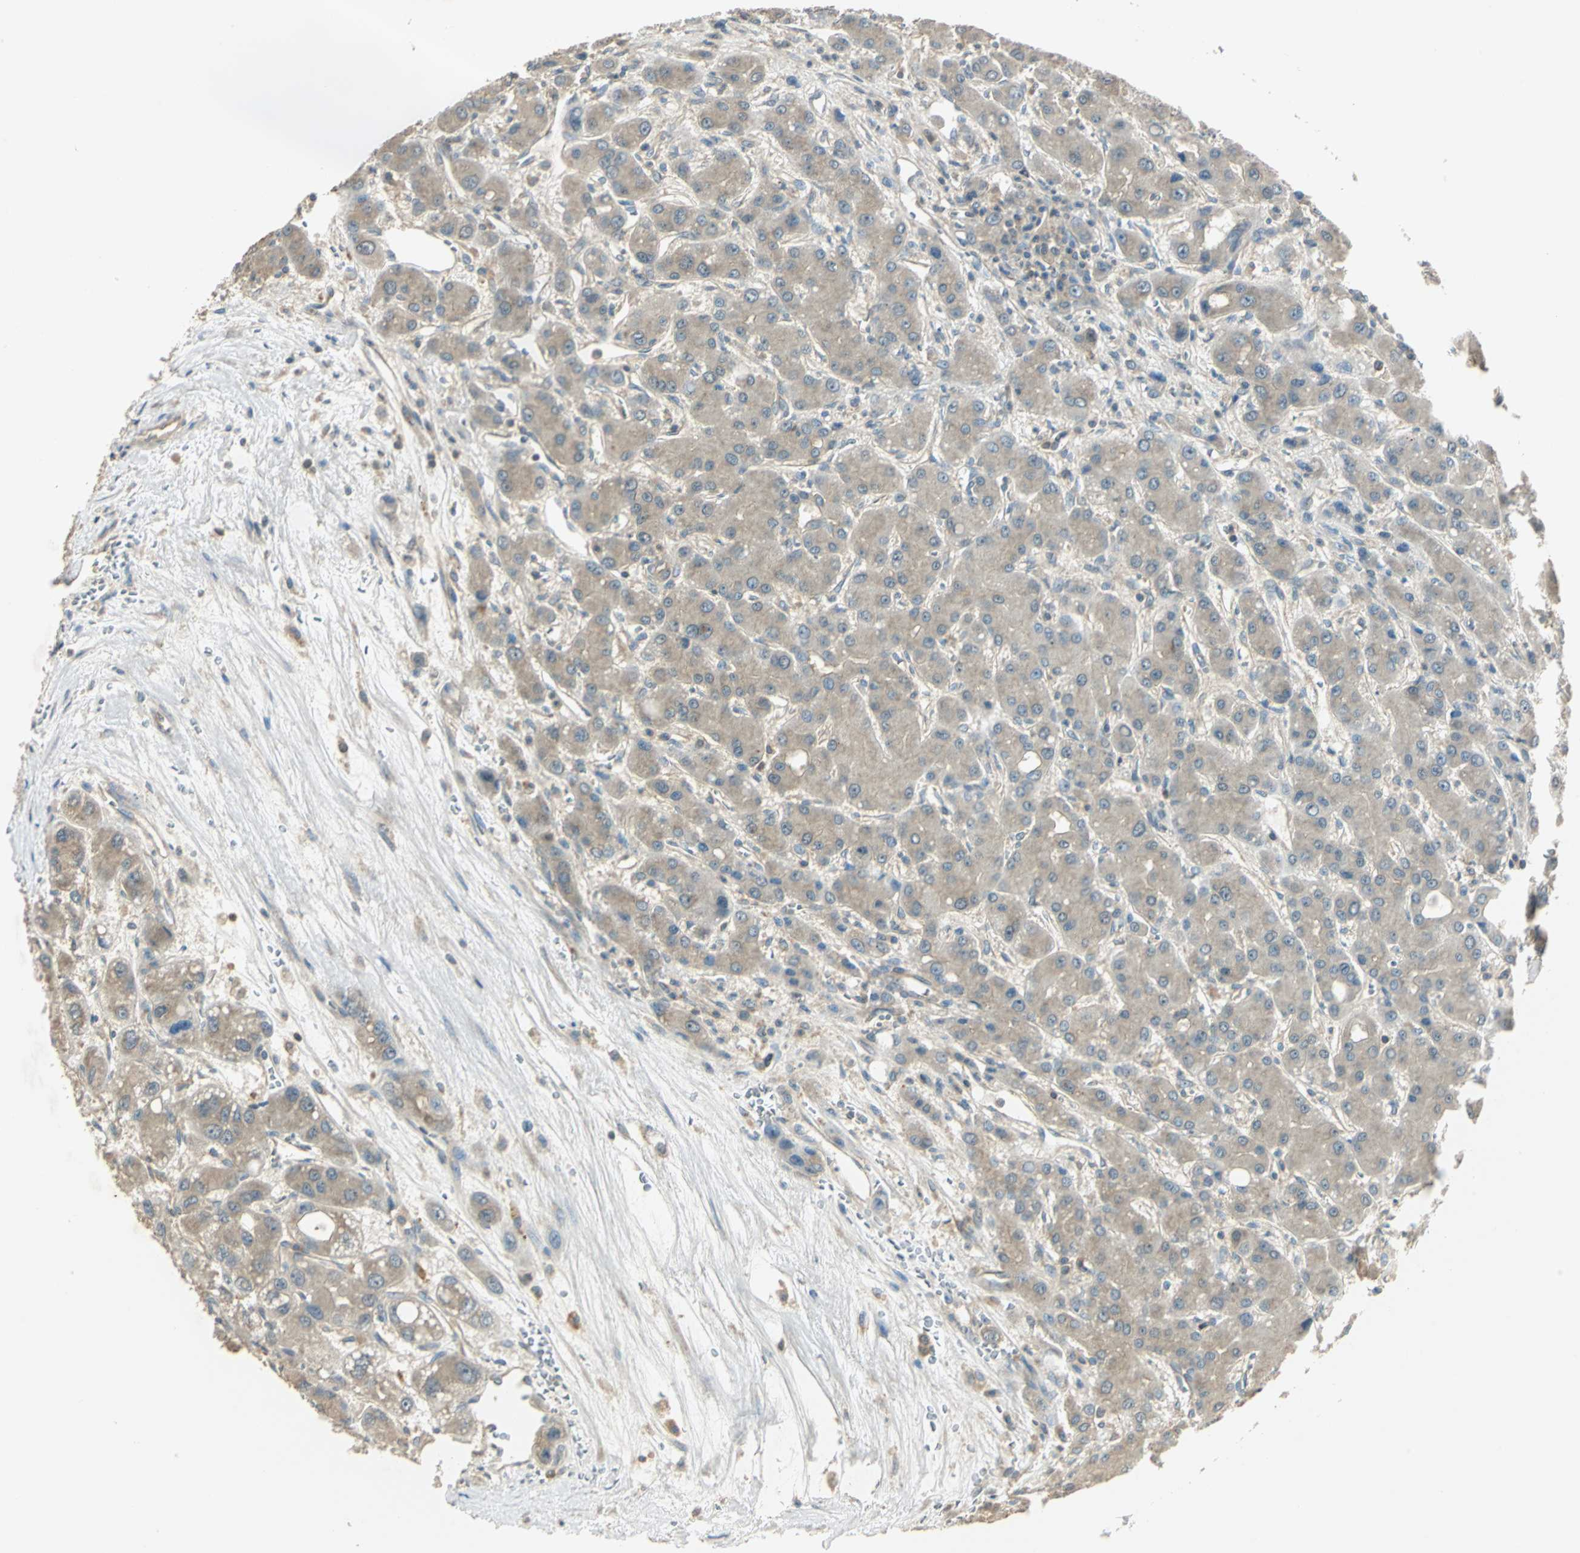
{"staining": {"intensity": "weak", "quantity": ">75%", "location": "cytoplasmic/membranous"}, "tissue": "liver cancer", "cell_type": "Tumor cells", "image_type": "cancer", "snomed": [{"axis": "morphology", "description": "Carcinoma, Hepatocellular, NOS"}, {"axis": "topography", "description": "Liver"}], "caption": "Immunohistochemical staining of human liver cancer reveals weak cytoplasmic/membranous protein positivity in approximately >75% of tumor cells.", "gene": "SHC2", "patient": {"sex": "male", "age": 55}}